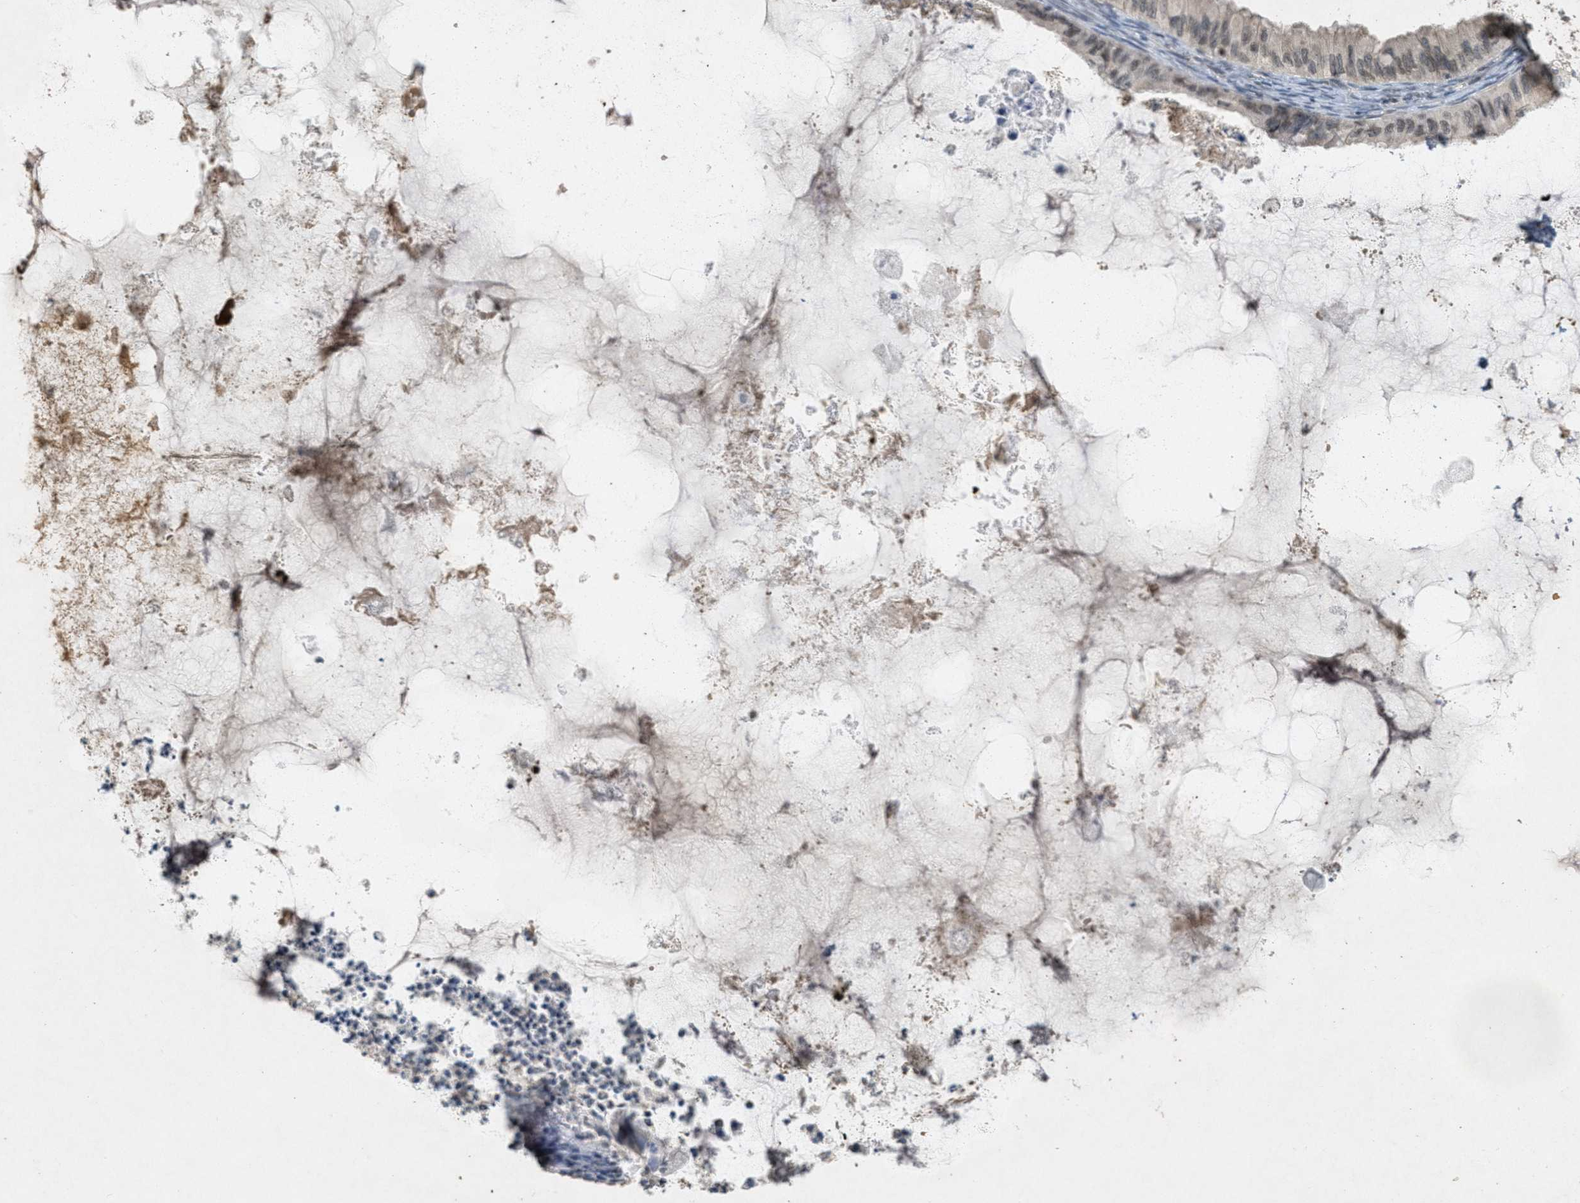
{"staining": {"intensity": "weak", "quantity": ">75%", "location": "nuclear"}, "tissue": "ovarian cancer", "cell_type": "Tumor cells", "image_type": "cancer", "snomed": [{"axis": "morphology", "description": "Cystadenocarcinoma, mucinous, NOS"}, {"axis": "topography", "description": "Ovary"}], "caption": "An image of ovarian mucinous cystadenocarcinoma stained for a protein reveals weak nuclear brown staining in tumor cells.", "gene": "ABHD6", "patient": {"sex": "female", "age": 80}}